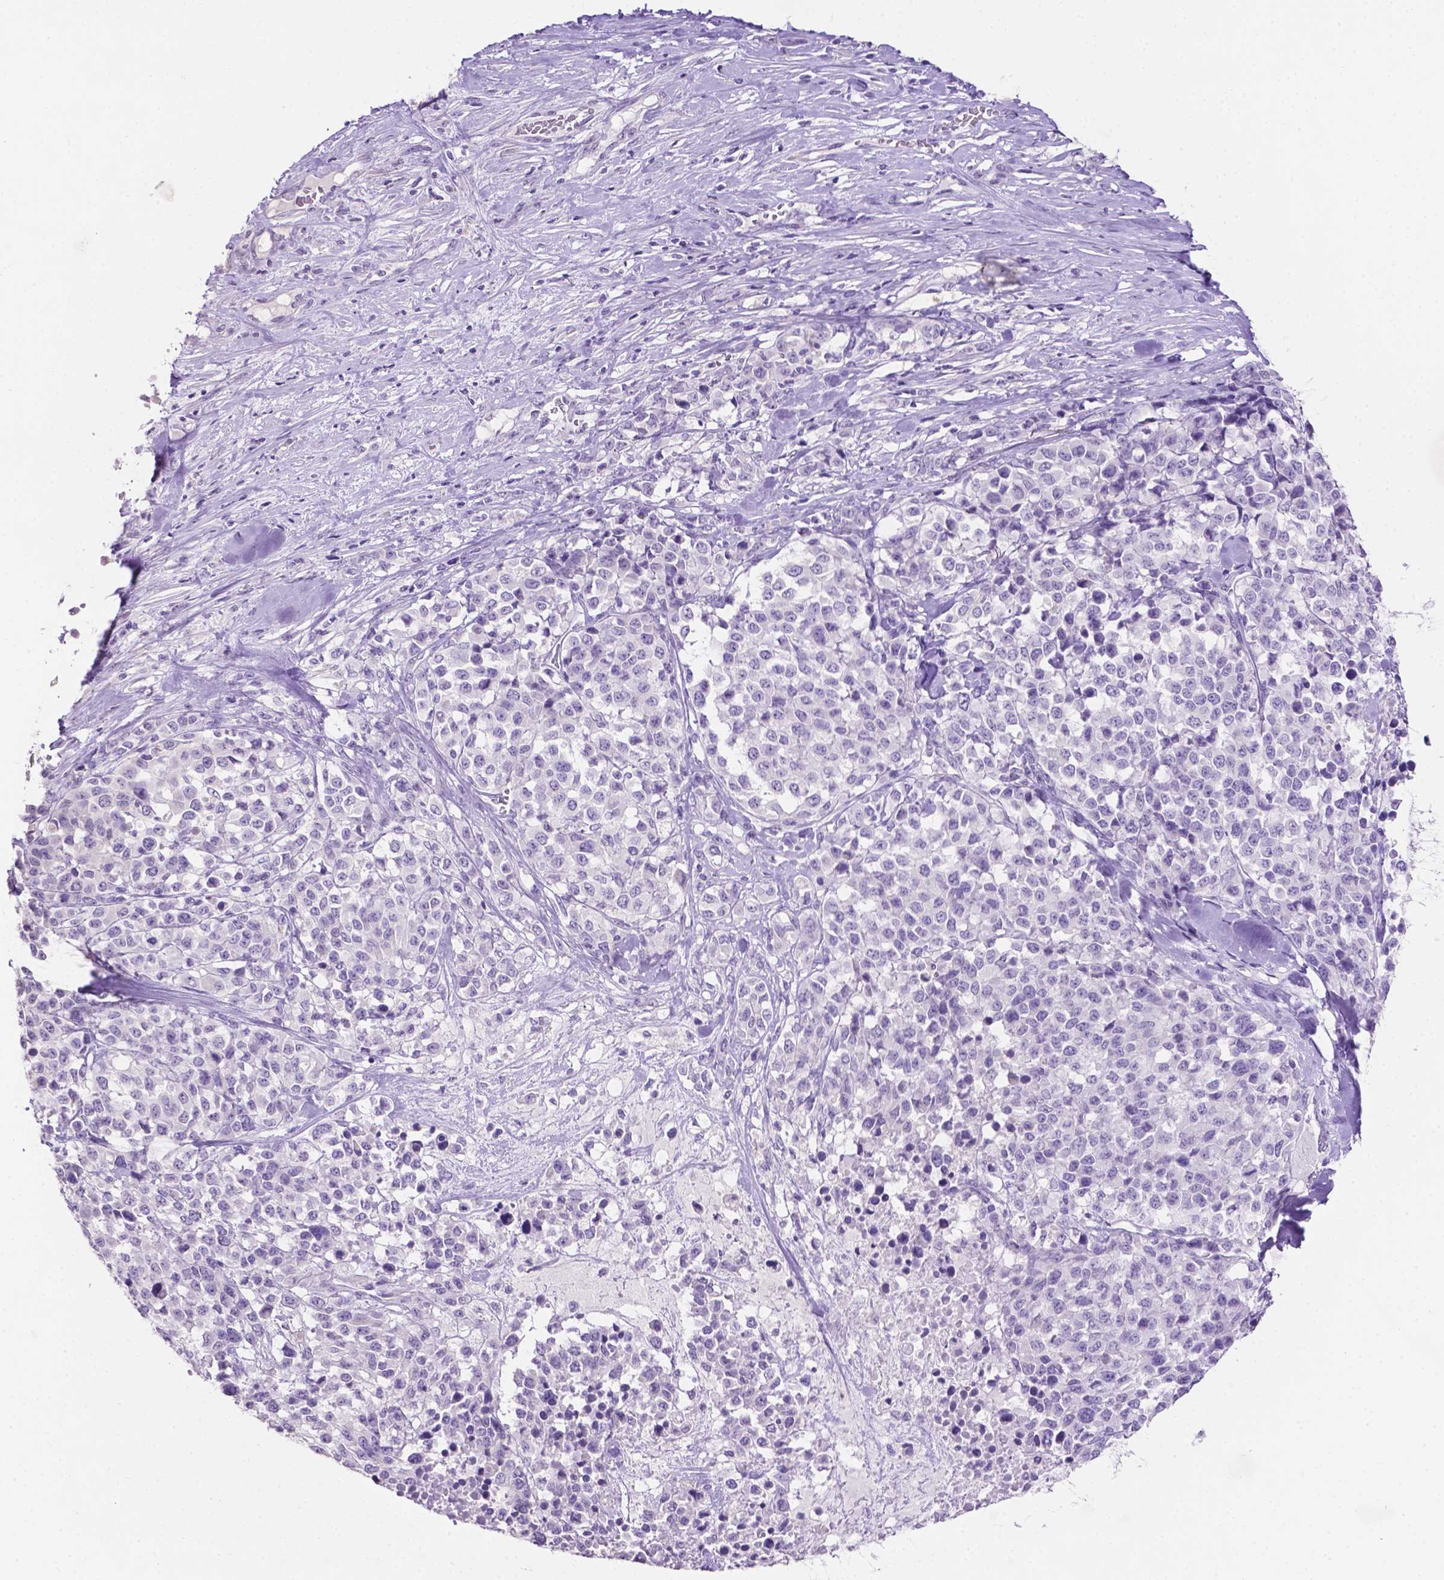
{"staining": {"intensity": "negative", "quantity": "none", "location": "none"}, "tissue": "melanoma", "cell_type": "Tumor cells", "image_type": "cancer", "snomed": [{"axis": "morphology", "description": "Malignant melanoma, Metastatic site"}, {"axis": "topography", "description": "Skin"}], "caption": "IHC image of neoplastic tissue: human malignant melanoma (metastatic site) stained with DAB displays no significant protein positivity in tumor cells.", "gene": "TACSTD2", "patient": {"sex": "male", "age": 84}}